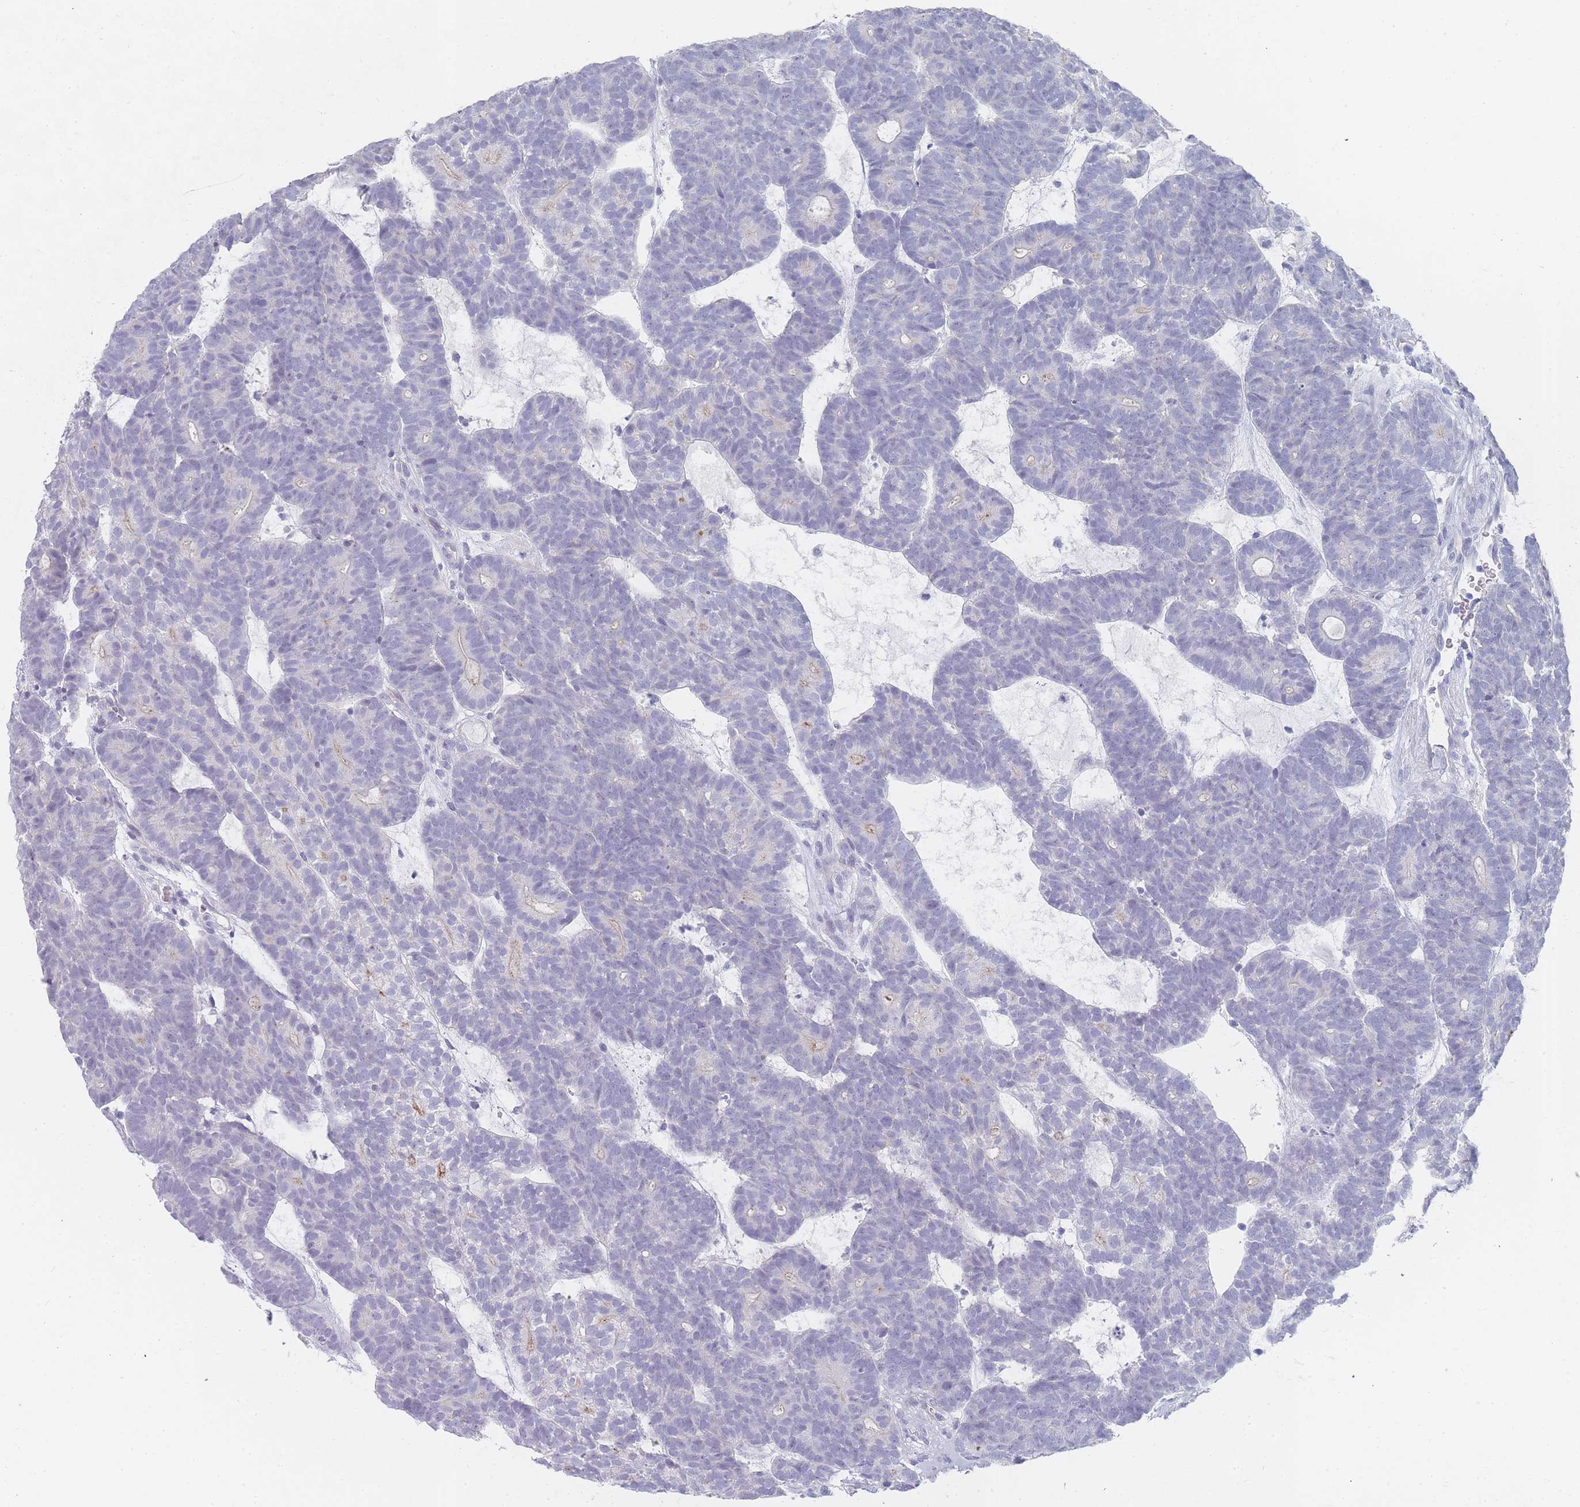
{"staining": {"intensity": "negative", "quantity": "none", "location": "none"}, "tissue": "head and neck cancer", "cell_type": "Tumor cells", "image_type": "cancer", "snomed": [{"axis": "morphology", "description": "Adenocarcinoma, NOS"}, {"axis": "topography", "description": "Head-Neck"}], "caption": "Tumor cells show no significant staining in adenocarcinoma (head and neck).", "gene": "IMPG1", "patient": {"sex": "female", "age": 81}}